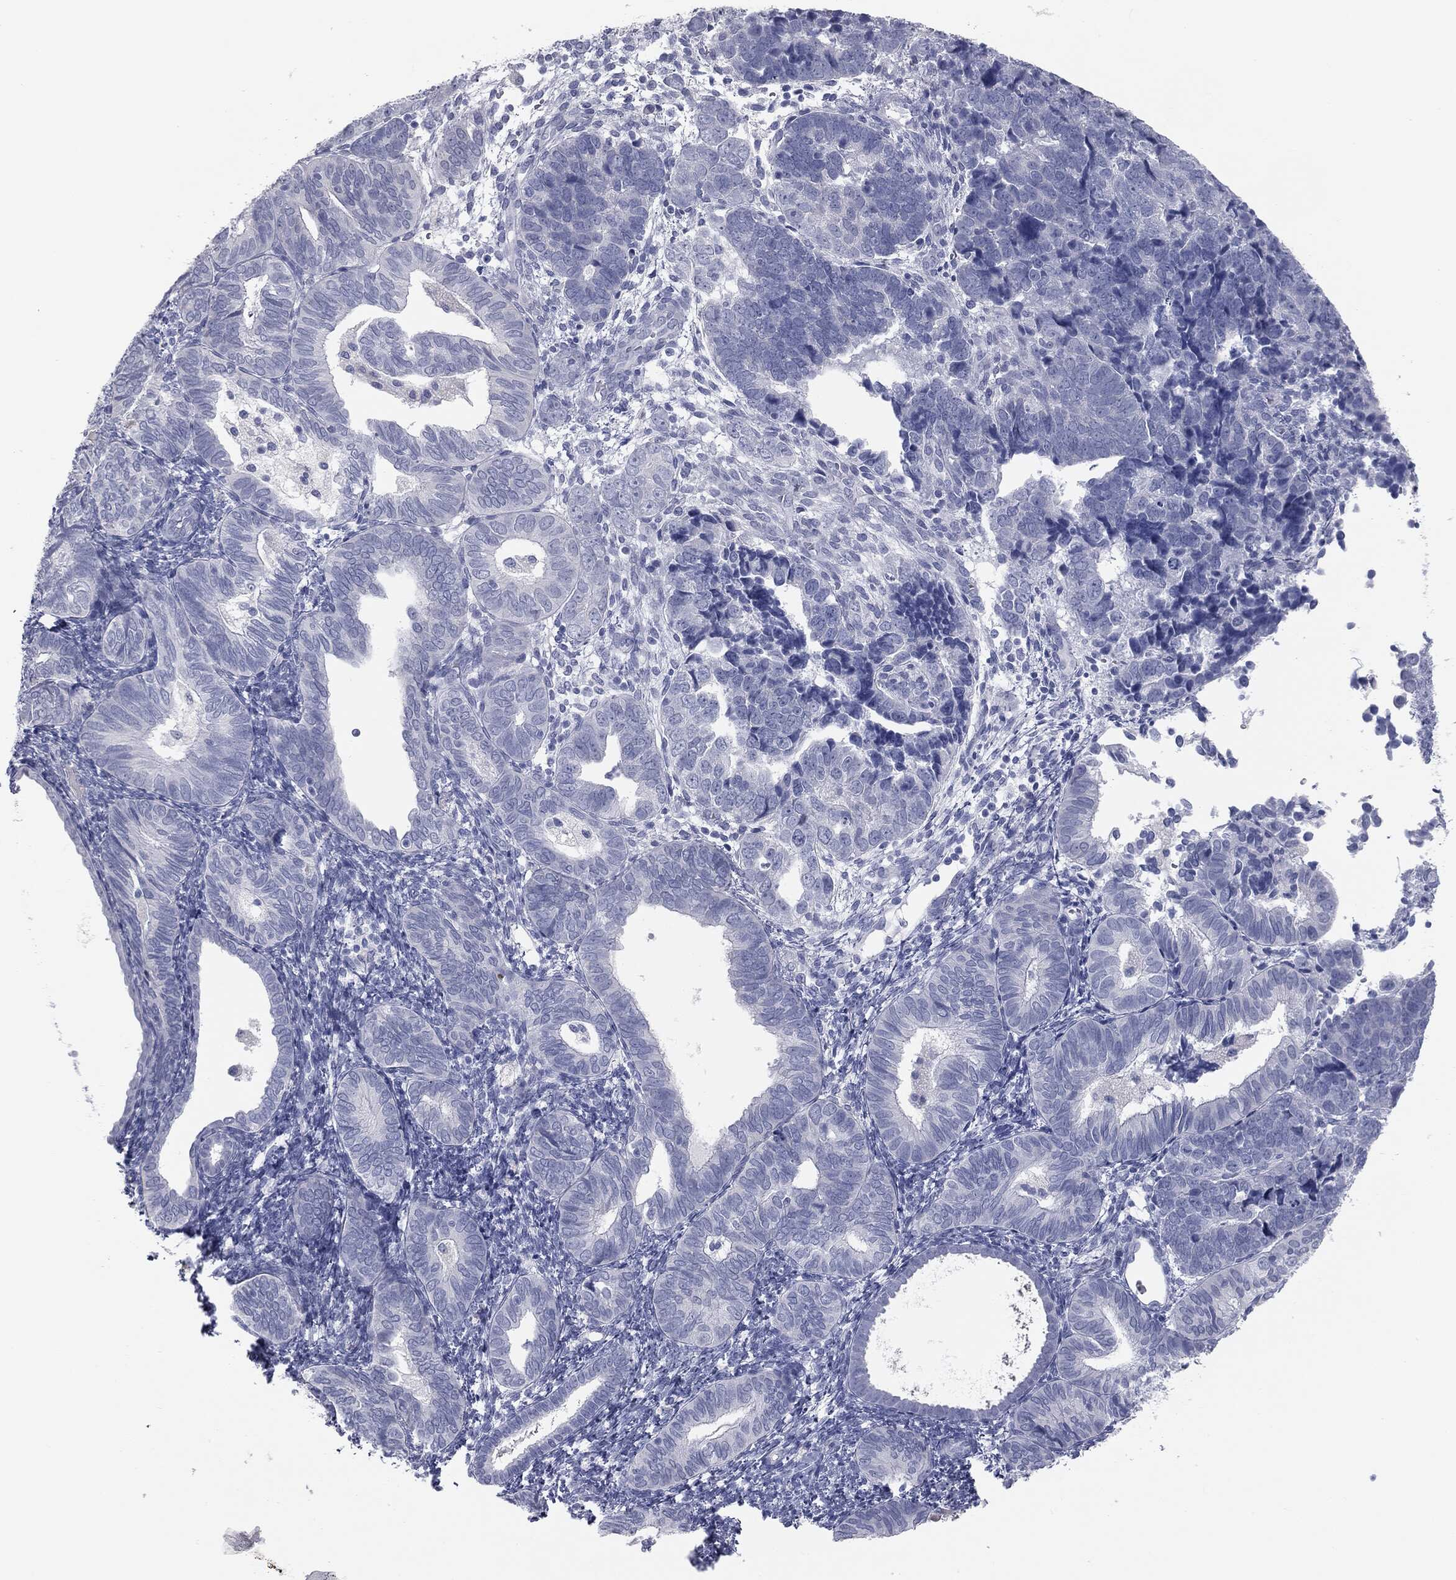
{"staining": {"intensity": "negative", "quantity": "none", "location": "none"}, "tissue": "endometrial cancer", "cell_type": "Tumor cells", "image_type": "cancer", "snomed": [{"axis": "morphology", "description": "Adenocarcinoma, NOS"}, {"axis": "topography", "description": "Endometrium"}], "caption": "IHC of endometrial cancer (adenocarcinoma) shows no staining in tumor cells.", "gene": "MUC5AC", "patient": {"sex": "female", "age": 82}}